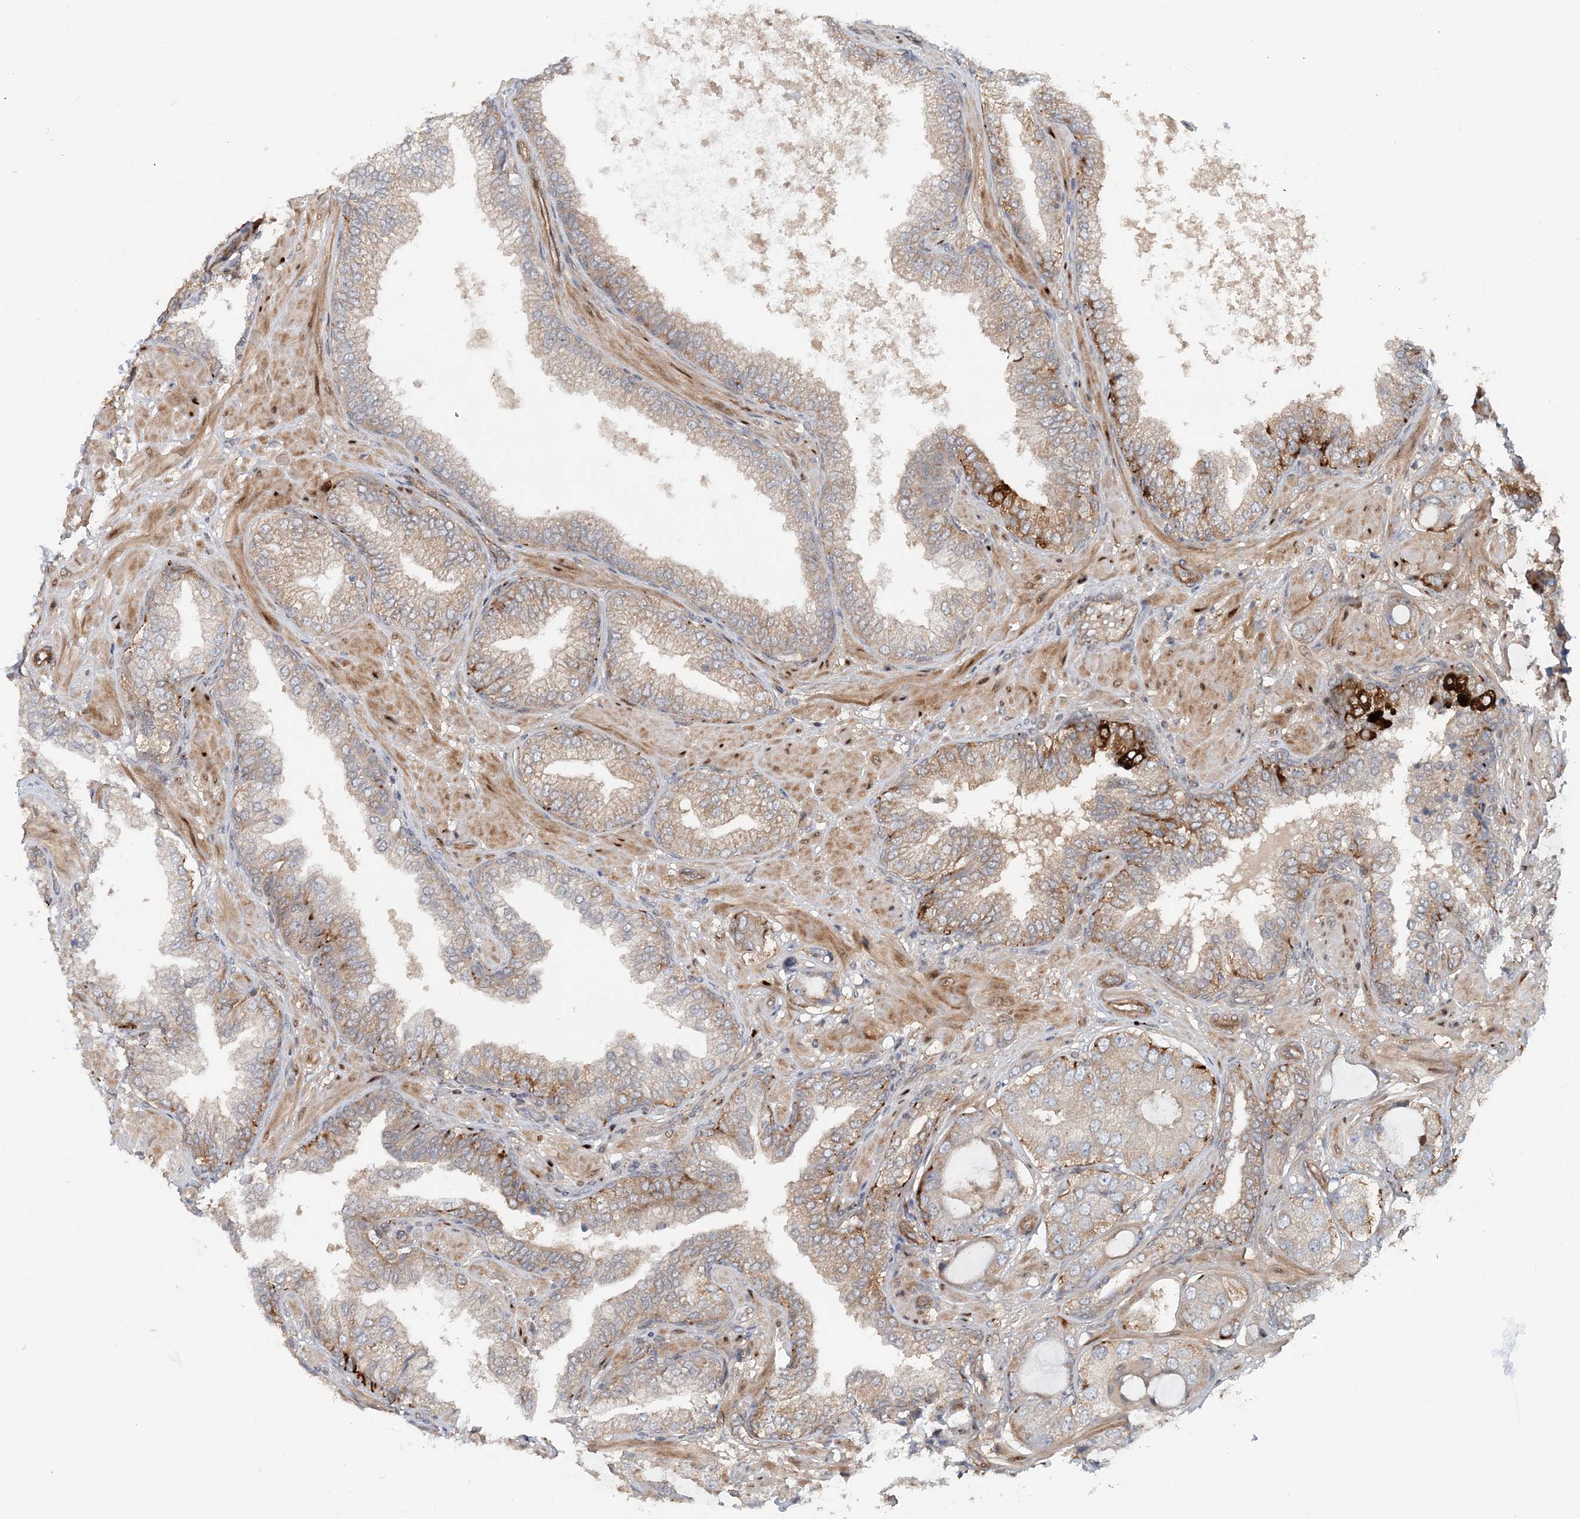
{"staining": {"intensity": "weak", "quantity": ">75%", "location": "cytoplasmic/membranous"}, "tissue": "prostate cancer", "cell_type": "Tumor cells", "image_type": "cancer", "snomed": [{"axis": "morphology", "description": "Adenocarcinoma, High grade"}, {"axis": "topography", "description": "Prostate"}], "caption": "Immunohistochemistry (IHC) photomicrograph of neoplastic tissue: high-grade adenocarcinoma (prostate) stained using IHC reveals low levels of weak protein expression localized specifically in the cytoplasmic/membranous of tumor cells, appearing as a cytoplasmic/membranous brown color.", "gene": "GEMIN5", "patient": {"sex": "male", "age": 59}}